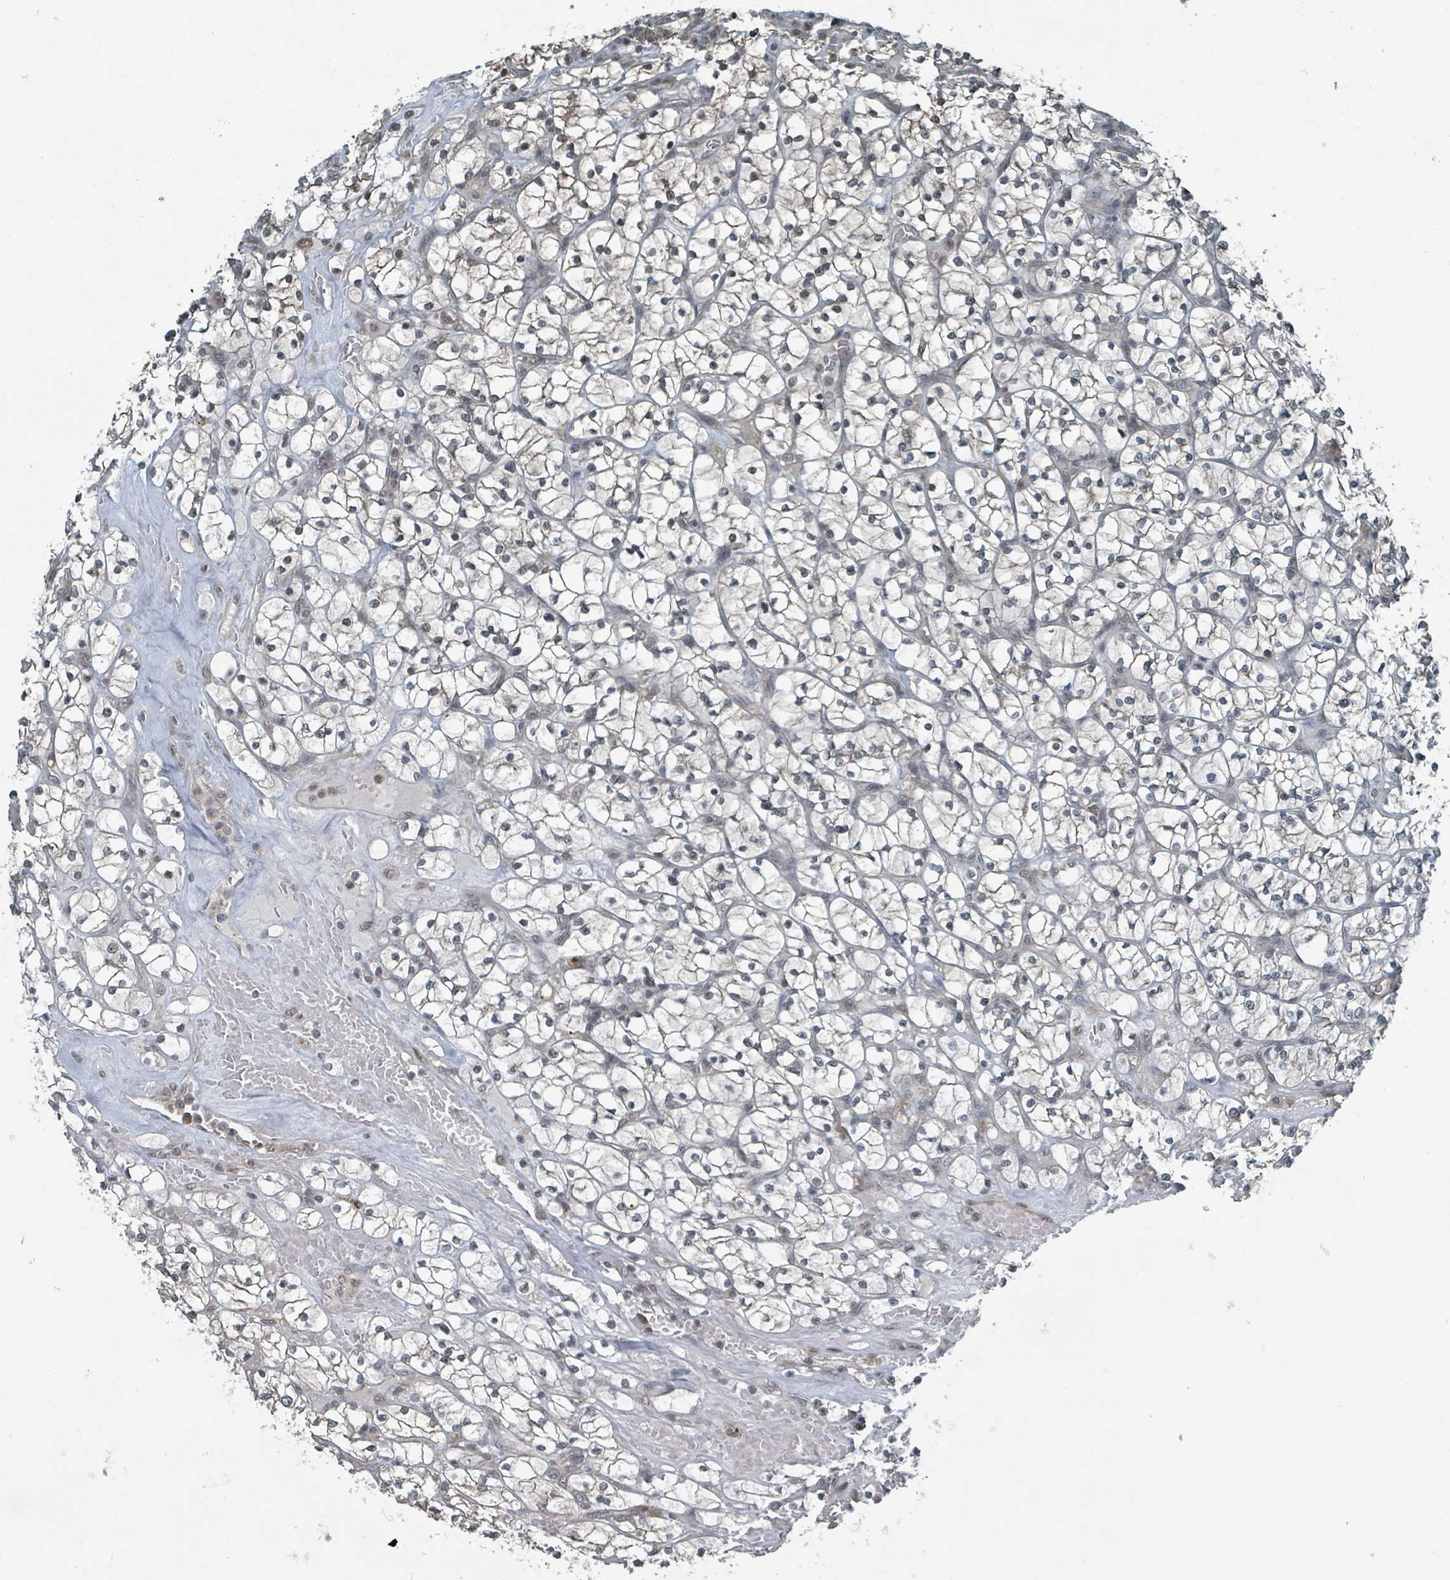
{"staining": {"intensity": "negative", "quantity": "none", "location": "none"}, "tissue": "renal cancer", "cell_type": "Tumor cells", "image_type": "cancer", "snomed": [{"axis": "morphology", "description": "Adenocarcinoma, NOS"}, {"axis": "topography", "description": "Kidney"}], "caption": "Protein analysis of renal adenocarcinoma reveals no significant positivity in tumor cells.", "gene": "PHIP", "patient": {"sex": "female", "age": 64}}